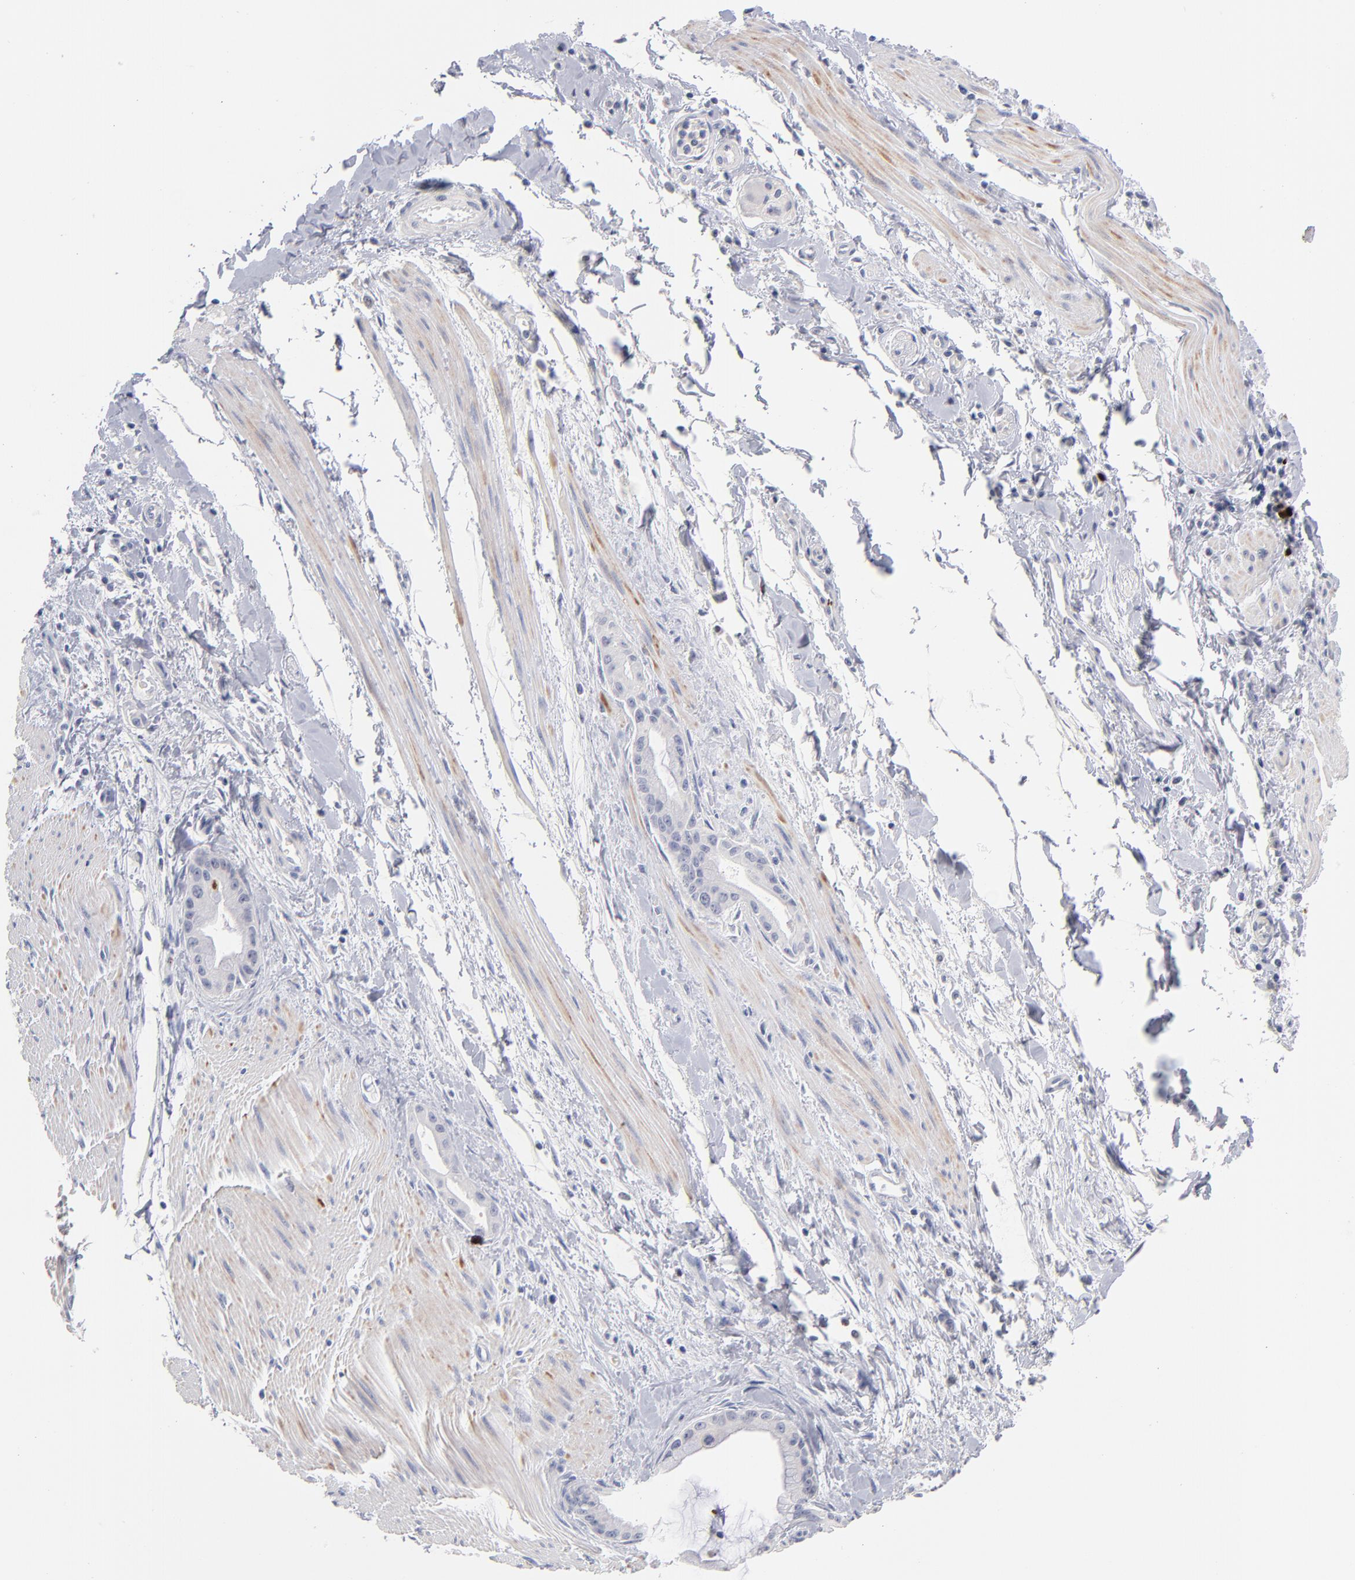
{"staining": {"intensity": "moderate", "quantity": "<25%", "location": "nuclear"}, "tissue": "pancreatic cancer", "cell_type": "Tumor cells", "image_type": "cancer", "snomed": [{"axis": "morphology", "description": "Adenocarcinoma, NOS"}, {"axis": "topography", "description": "Pancreas"}], "caption": "Immunohistochemical staining of human pancreatic adenocarcinoma exhibits low levels of moderate nuclear positivity in about <25% of tumor cells. (Stains: DAB (3,3'-diaminobenzidine) in brown, nuclei in blue, Microscopy: brightfield microscopy at high magnification).", "gene": "PARP1", "patient": {"sex": "male", "age": 59}}